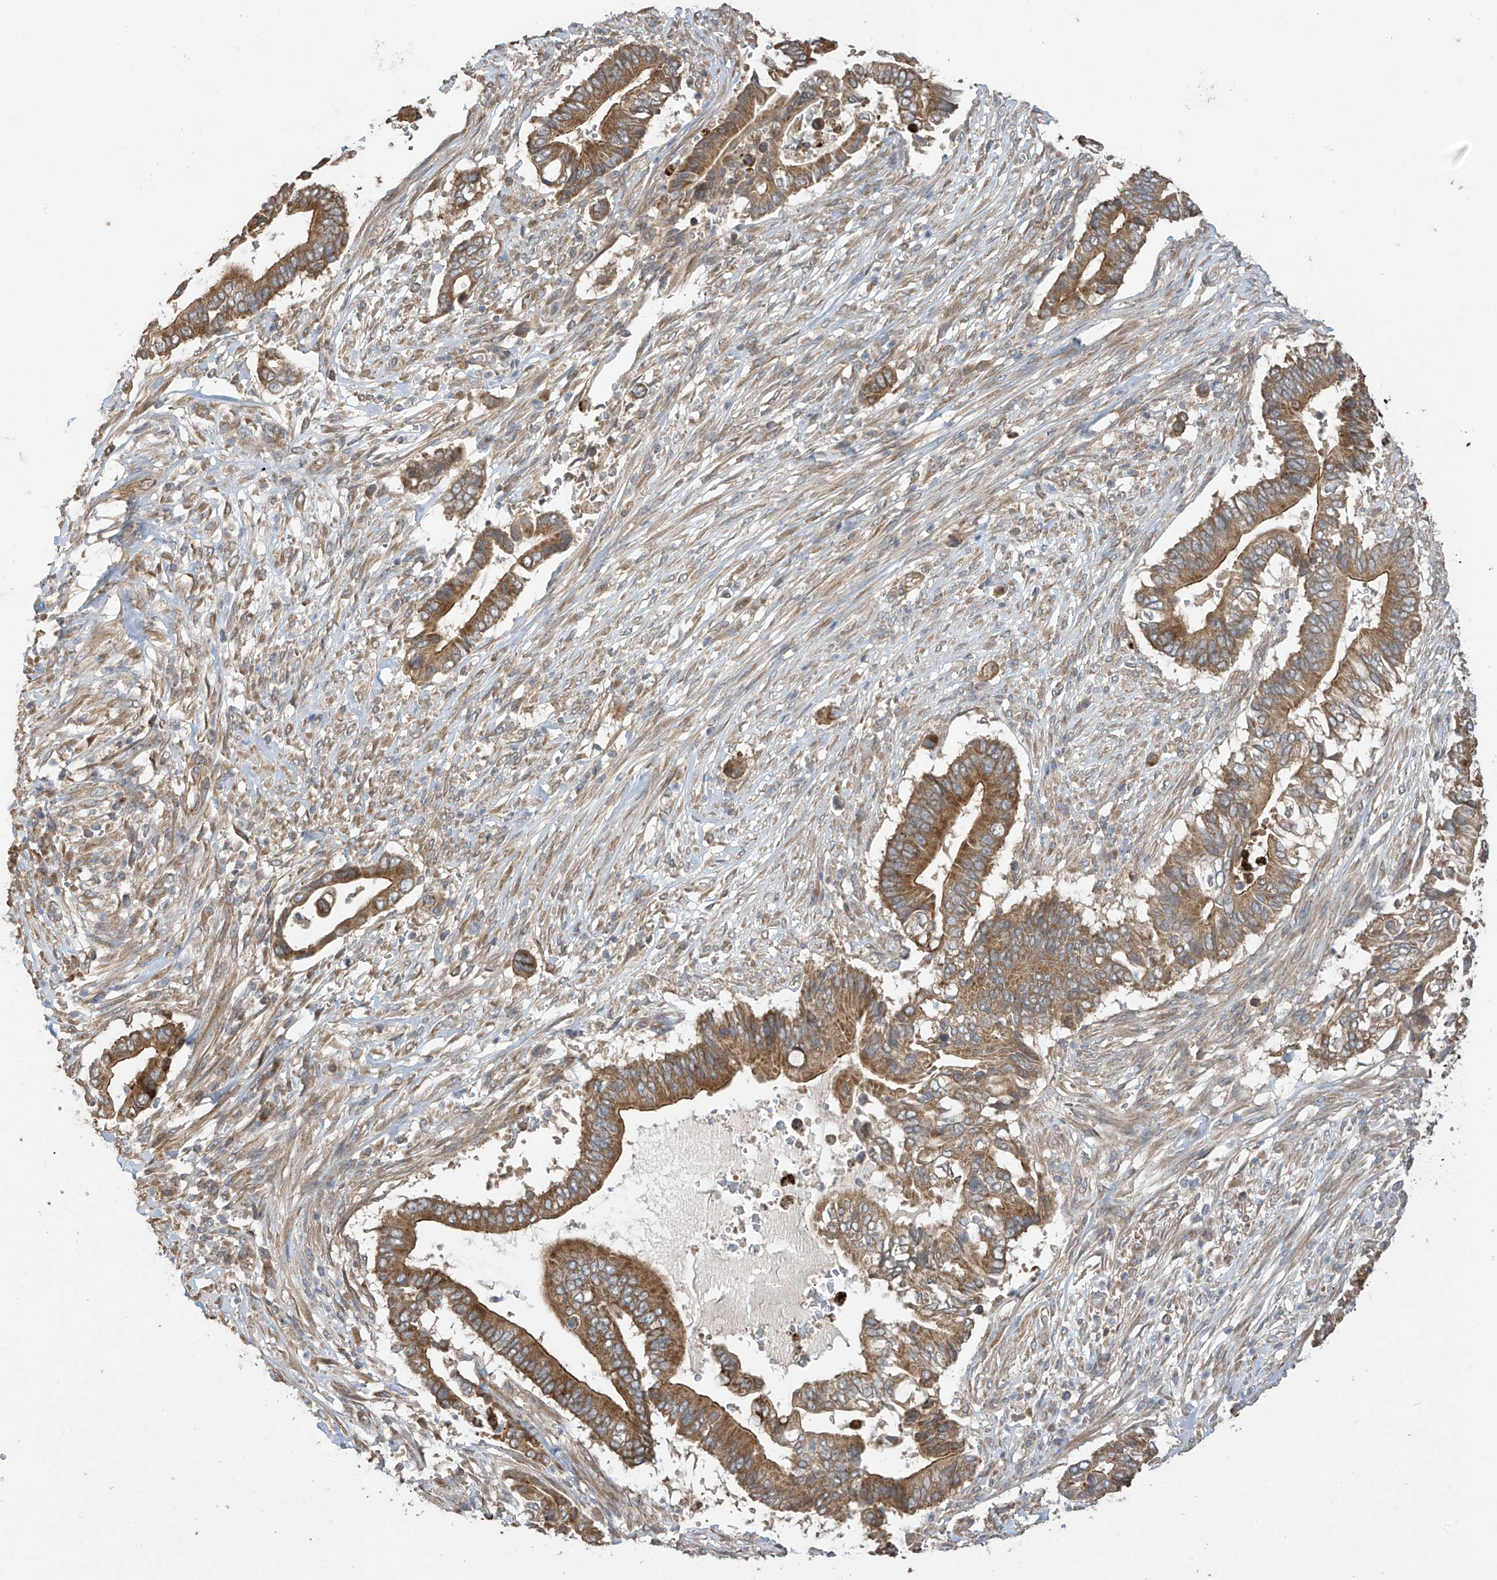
{"staining": {"intensity": "moderate", "quantity": ">75%", "location": "cytoplasmic/membranous"}, "tissue": "pancreatic cancer", "cell_type": "Tumor cells", "image_type": "cancer", "snomed": [{"axis": "morphology", "description": "Adenocarcinoma, NOS"}, {"axis": "topography", "description": "Pancreas"}], "caption": "The image shows immunohistochemical staining of pancreatic cancer (adenocarcinoma). There is moderate cytoplasmic/membranous expression is identified in approximately >75% of tumor cells. The staining is performed using DAB (3,3'-diaminobenzidine) brown chromogen to label protein expression. The nuclei are counter-stained blue using hematoxylin.", "gene": "PNPT1", "patient": {"sex": "male", "age": 68}}